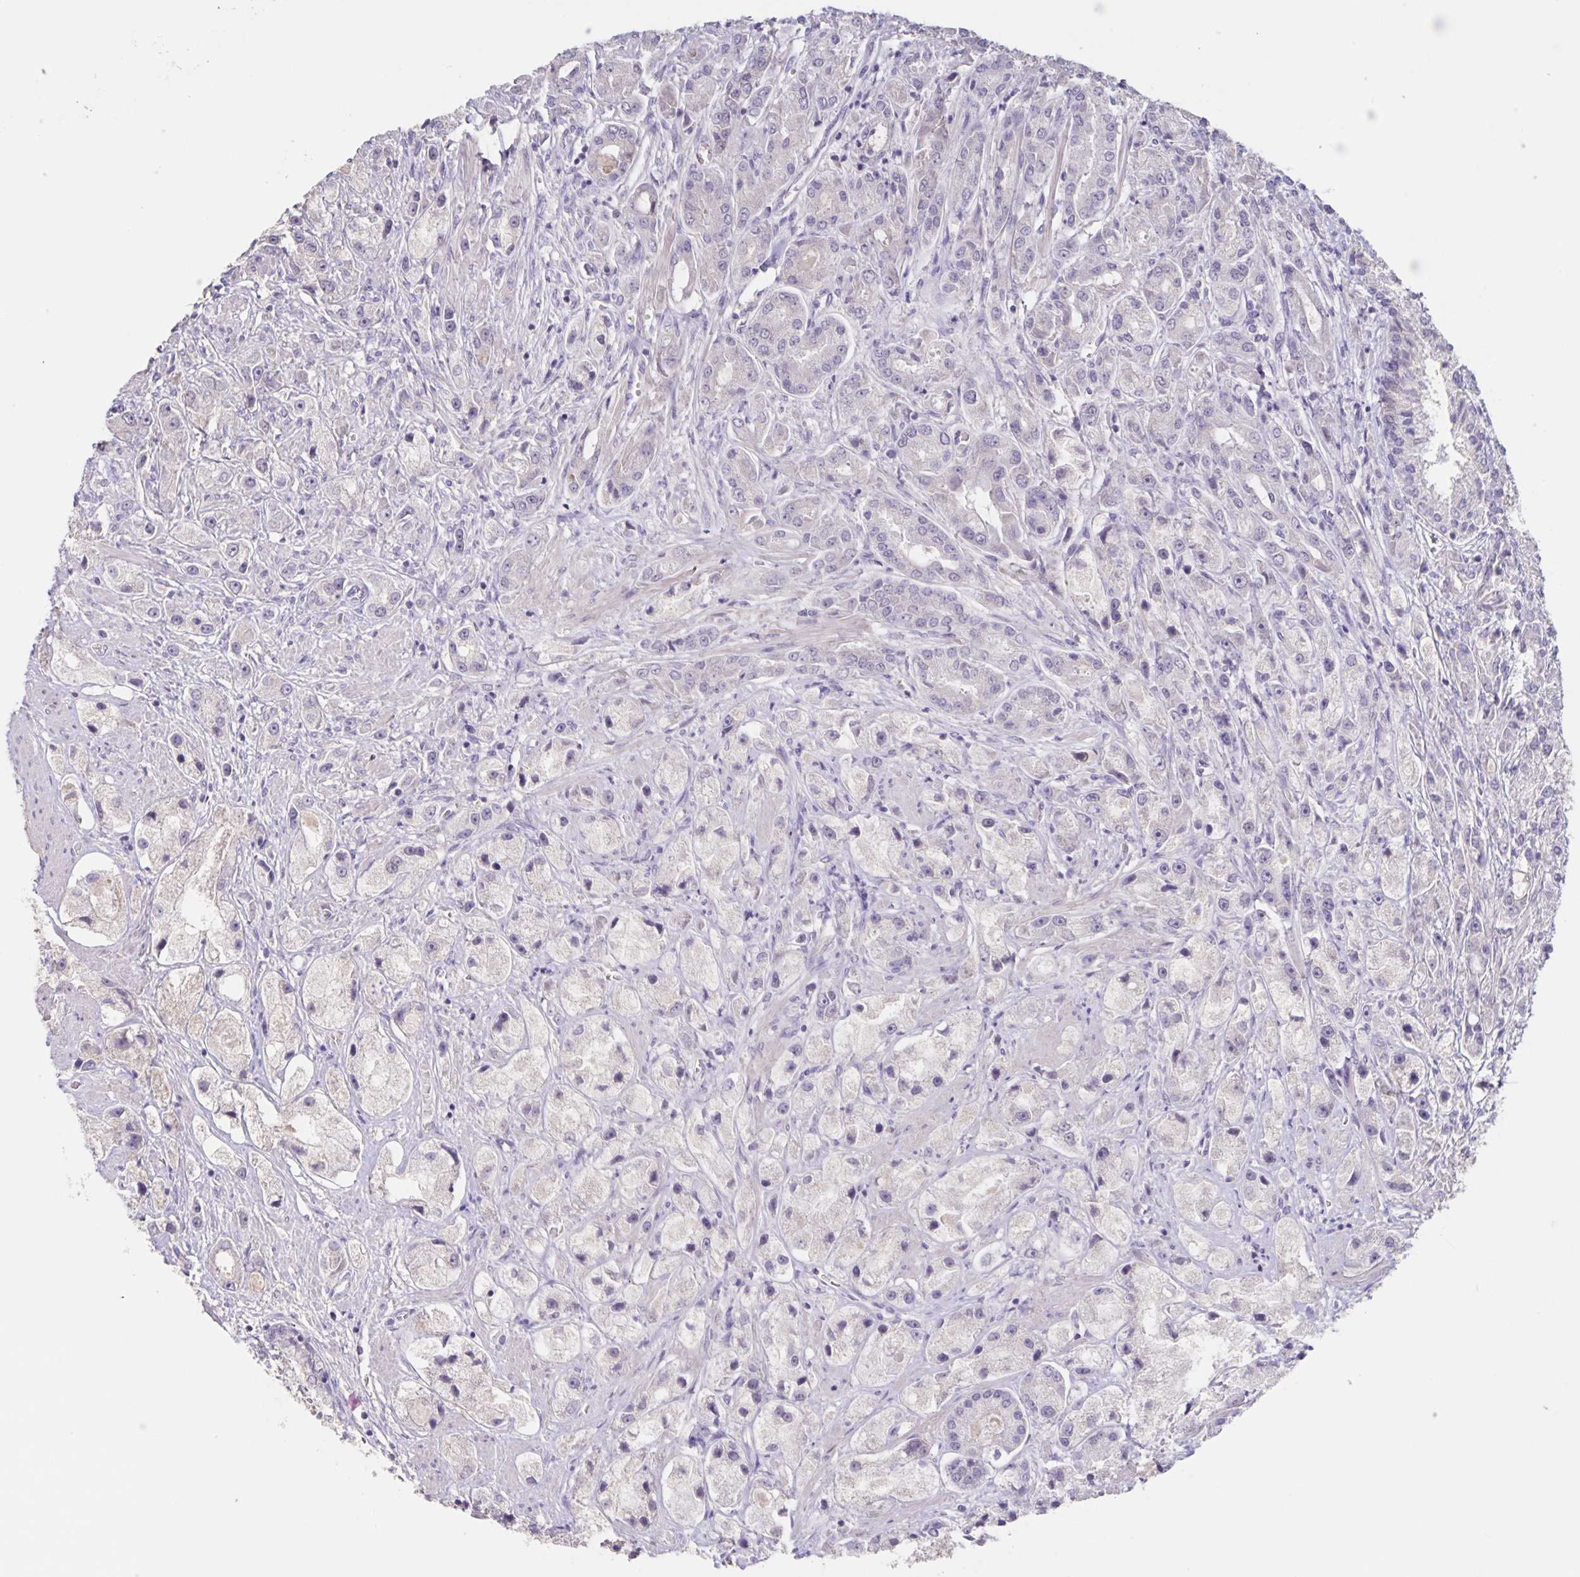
{"staining": {"intensity": "negative", "quantity": "none", "location": "none"}, "tissue": "prostate cancer", "cell_type": "Tumor cells", "image_type": "cancer", "snomed": [{"axis": "morphology", "description": "Adenocarcinoma, High grade"}, {"axis": "topography", "description": "Prostate"}], "caption": "Immunohistochemical staining of prostate cancer (high-grade adenocarcinoma) shows no significant staining in tumor cells. (Brightfield microscopy of DAB immunohistochemistry (IHC) at high magnification).", "gene": "INSL5", "patient": {"sex": "male", "age": 67}}